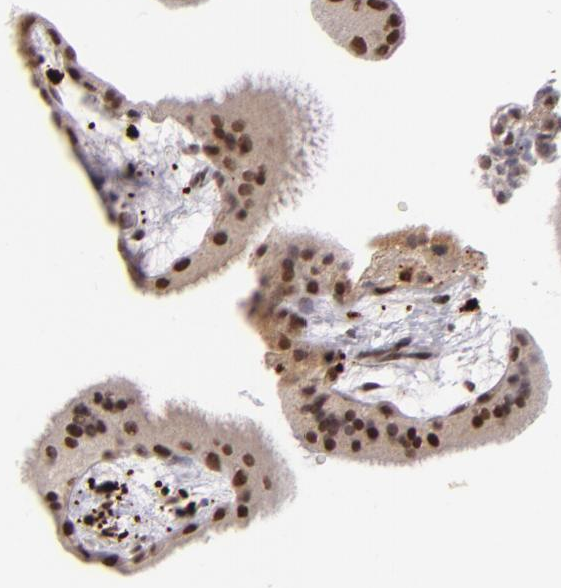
{"staining": {"intensity": "weak", "quantity": "25%-75%", "location": "nuclear"}, "tissue": "placenta", "cell_type": "Decidual cells", "image_type": "normal", "snomed": [{"axis": "morphology", "description": "Normal tissue, NOS"}, {"axis": "topography", "description": "Placenta"}], "caption": "A brown stain labels weak nuclear staining of a protein in decidual cells of benign placenta. (brown staining indicates protein expression, while blue staining denotes nuclei).", "gene": "RXRG", "patient": {"sex": "female", "age": 19}}